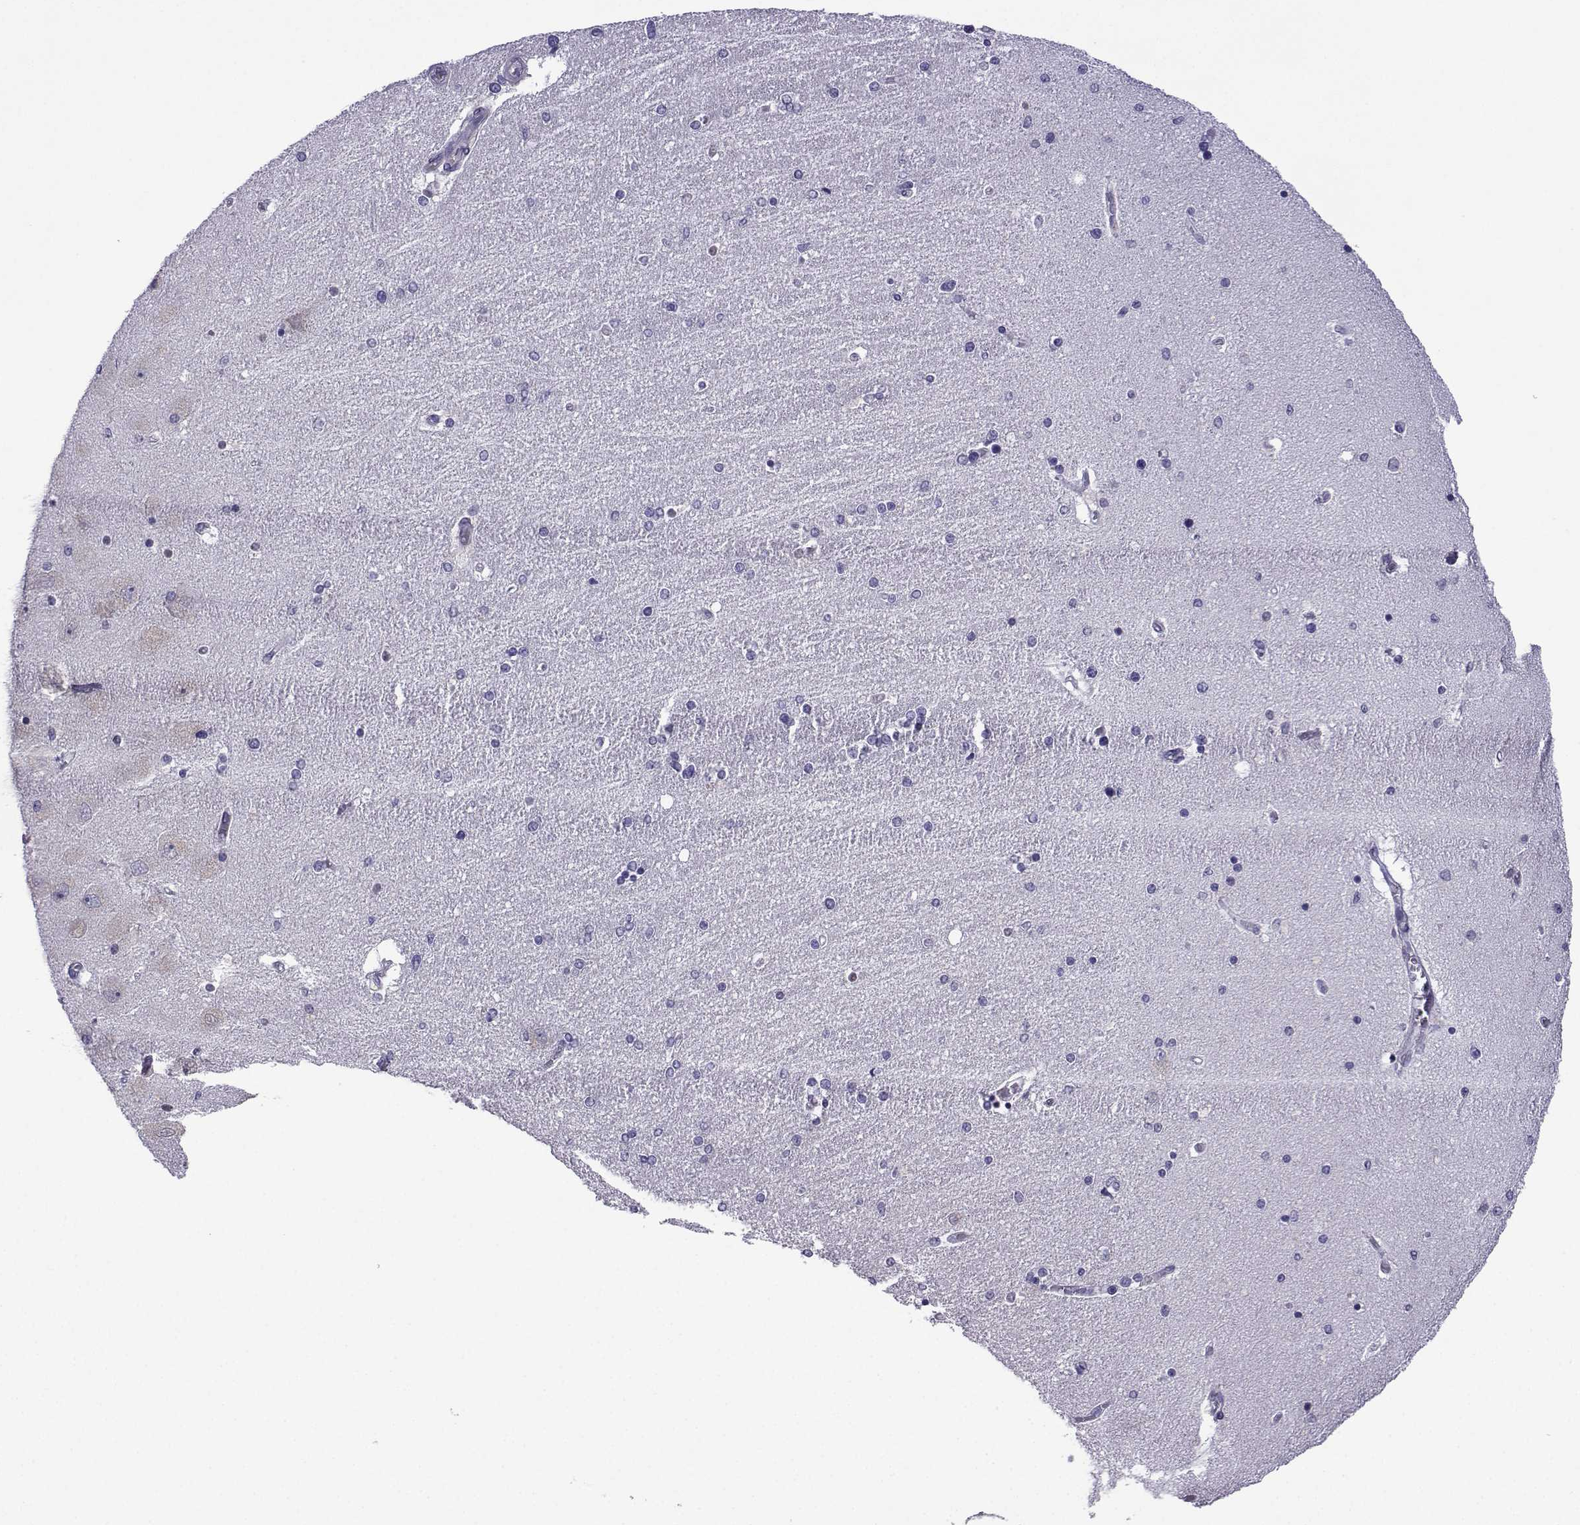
{"staining": {"intensity": "negative", "quantity": "none", "location": "none"}, "tissue": "hippocampus", "cell_type": "Glial cells", "image_type": "normal", "snomed": [{"axis": "morphology", "description": "Normal tissue, NOS"}, {"axis": "topography", "description": "Hippocampus"}], "caption": "Immunohistochemical staining of benign human hippocampus reveals no significant staining in glial cells.", "gene": "CFAP70", "patient": {"sex": "female", "age": 54}}